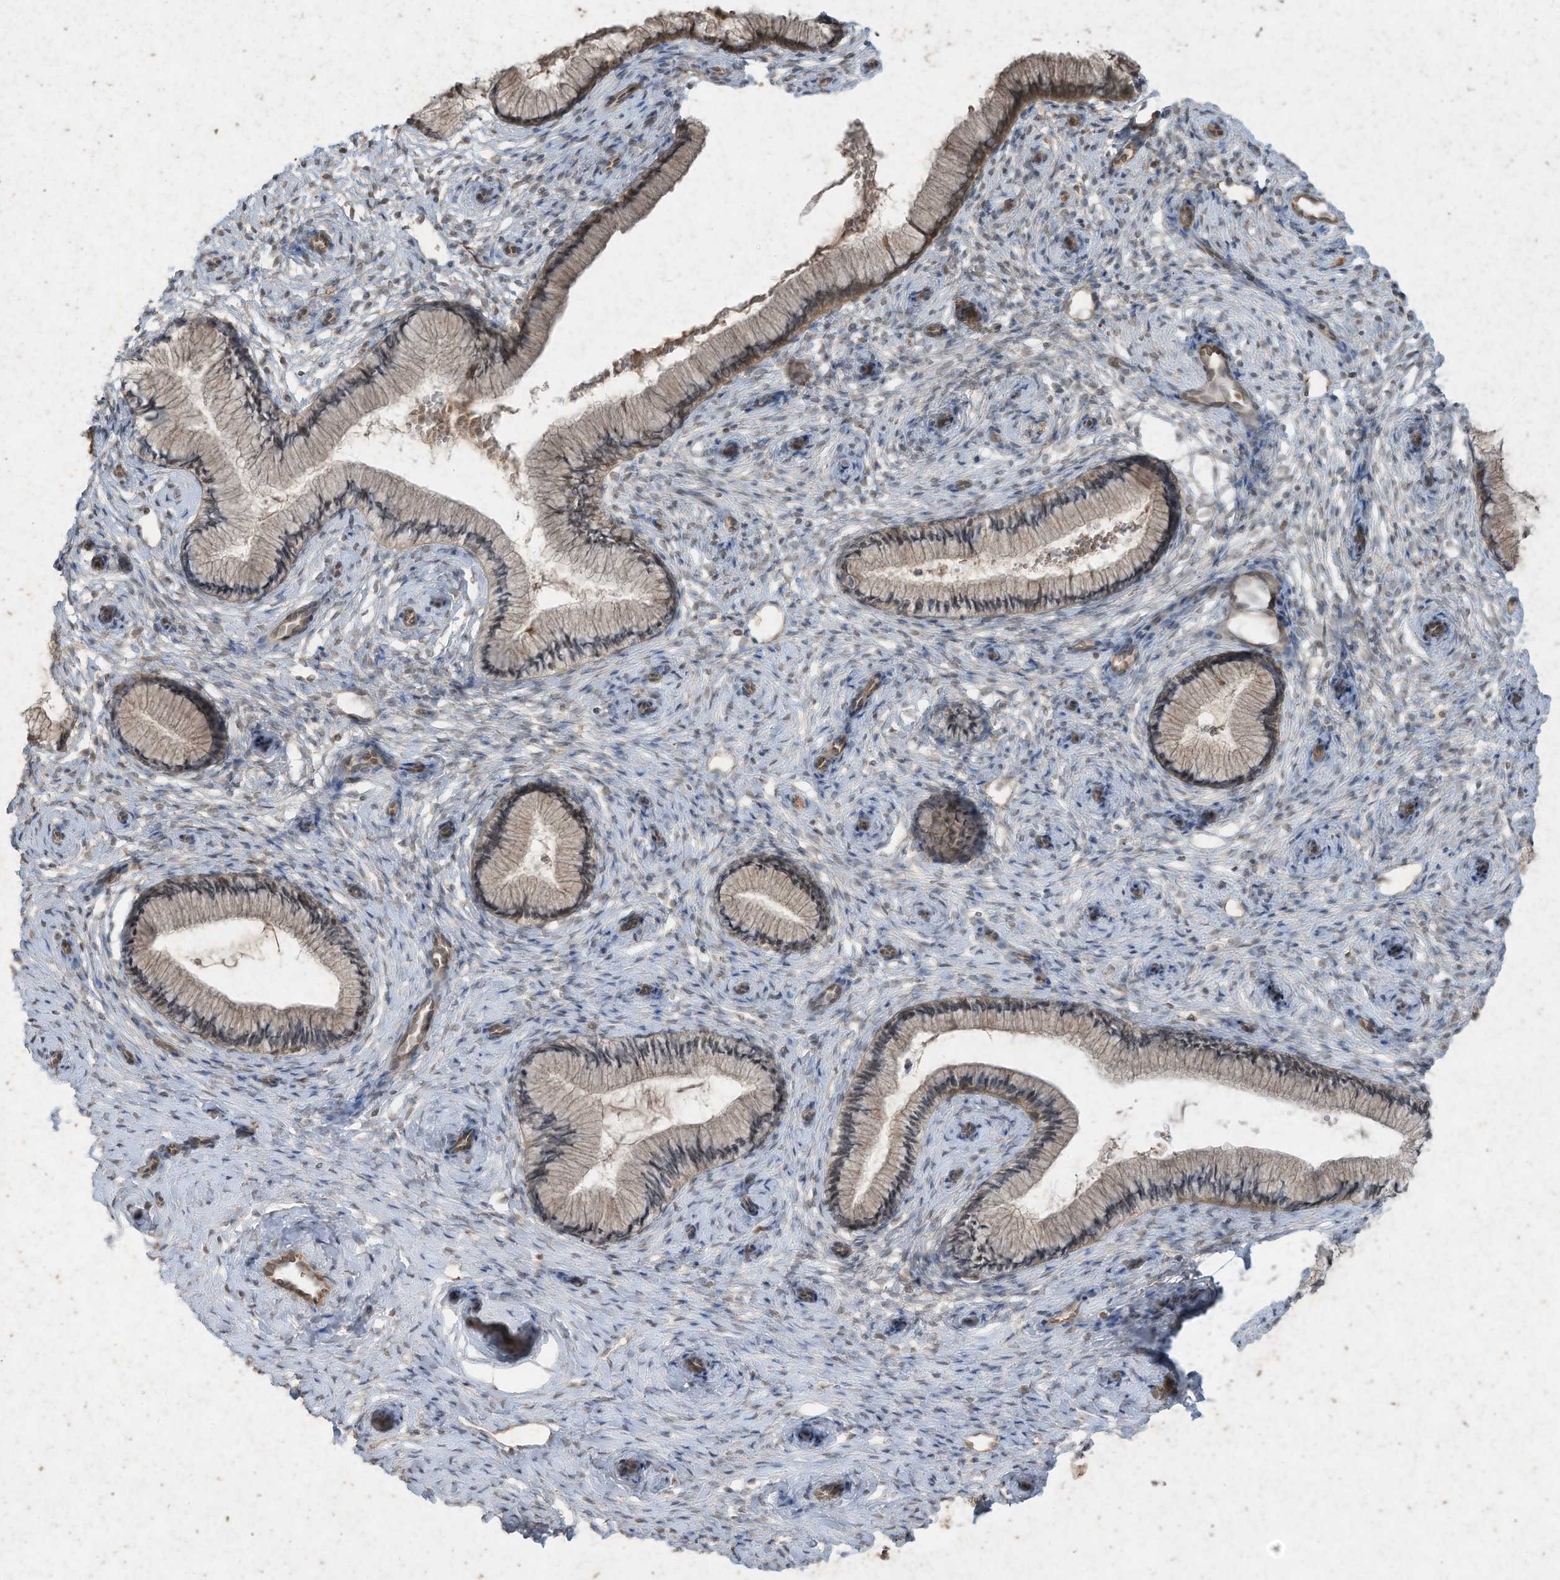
{"staining": {"intensity": "weak", "quantity": "25%-75%", "location": "cytoplasmic/membranous"}, "tissue": "cervix", "cell_type": "Glandular cells", "image_type": "normal", "snomed": [{"axis": "morphology", "description": "Normal tissue, NOS"}, {"axis": "topography", "description": "Cervix"}], "caption": "An immunohistochemistry image of benign tissue is shown. Protein staining in brown labels weak cytoplasmic/membranous positivity in cervix within glandular cells. (Brightfield microscopy of DAB IHC at high magnification).", "gene": "MATN2", "patient": {"sex": "female", "age": 27}}